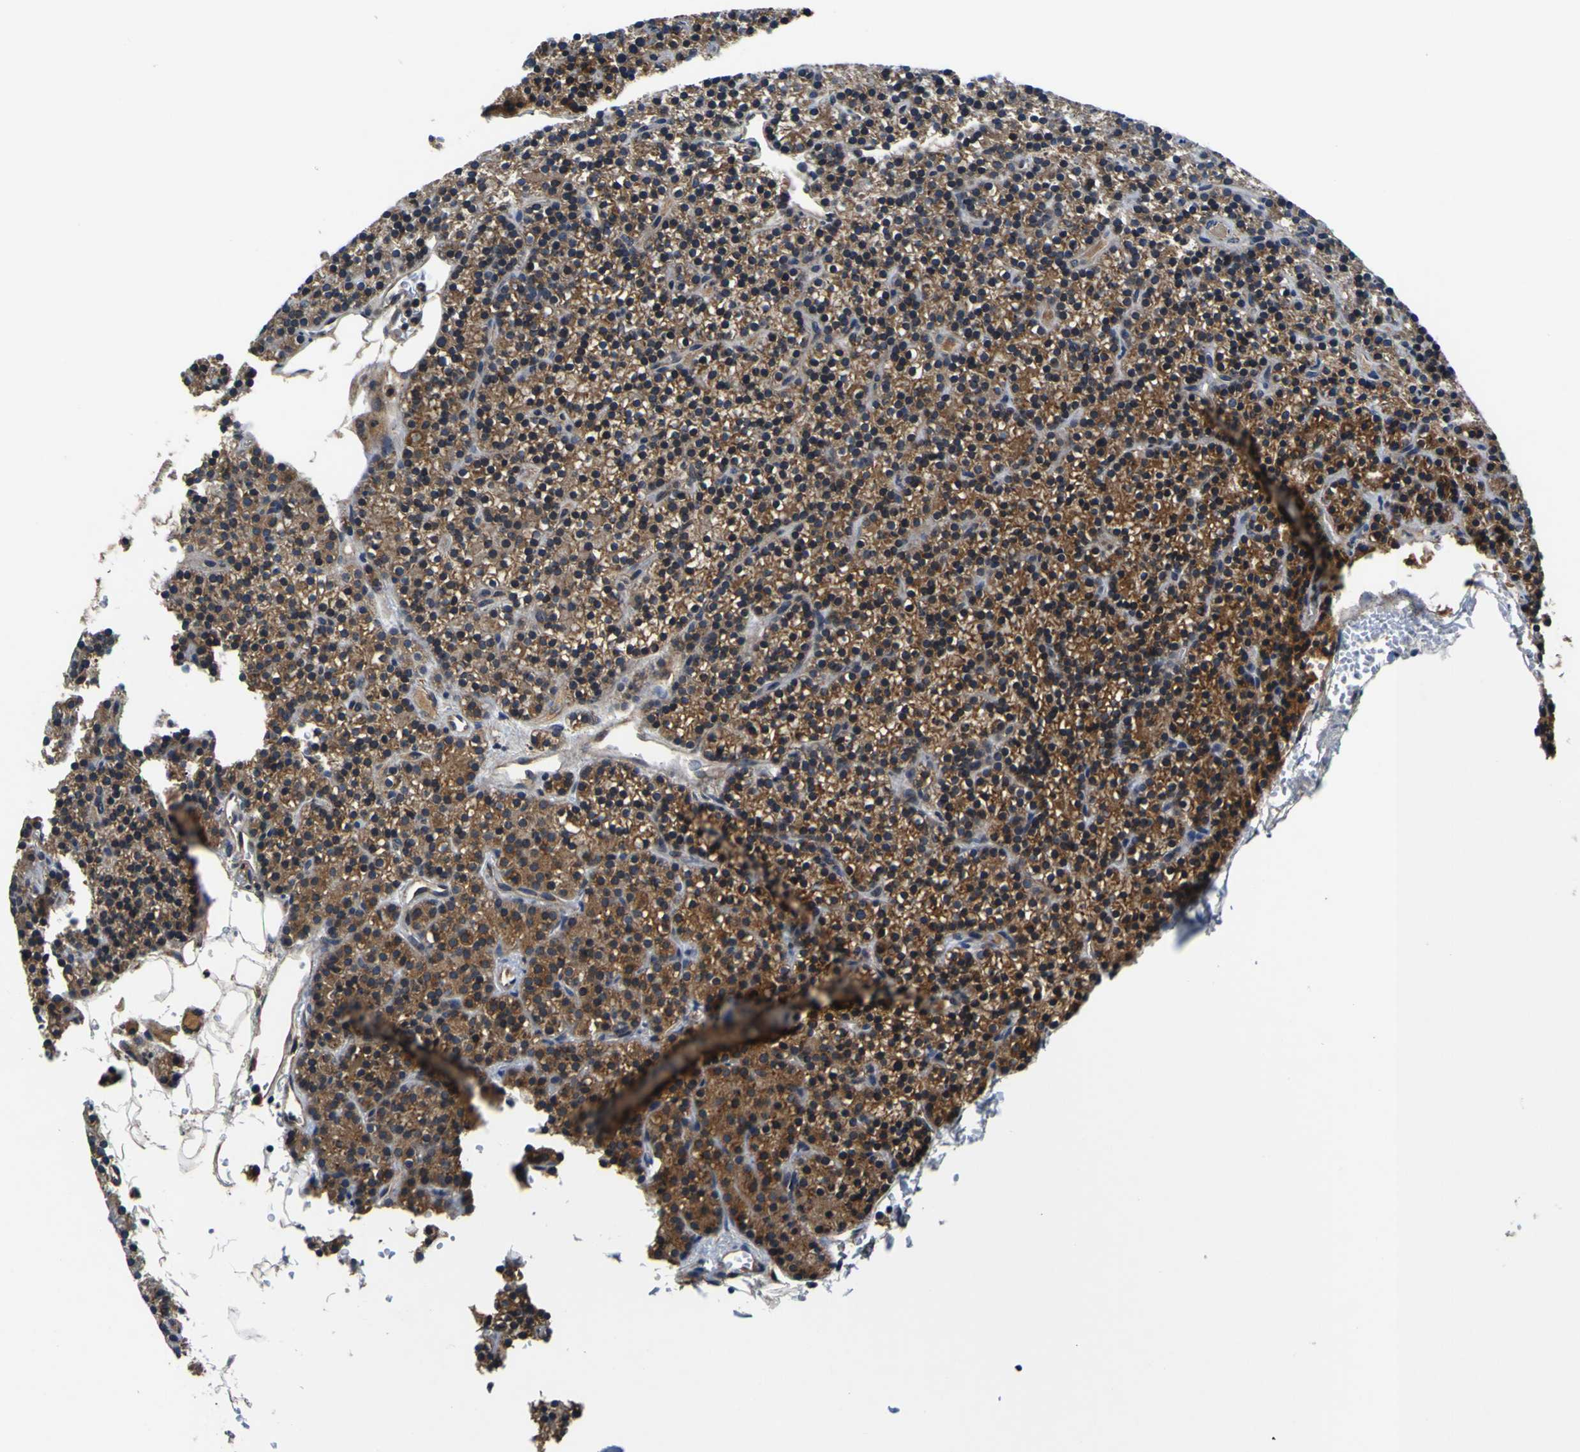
{"staining": {"intensity": "moderate", "quantity": ">75%", "location": "cytoplasmic/membranous"}, "tissue": "parathyroid gland", "cell_type": "Glandular cells", "image_type": "normal", "snomed": [{"axis": "morphology", "description": "Normal tissue, NOS"}, {"axis": "morphology", "description": "Hyperplasia, NOS"}, {"axis": "topography", "description": "Parathyroid gland"}], "caption": "Normal parathyroid gland was stained to show a protein in brown. There is medium levels of moderate cytoplasmic/membranous staining in about >75% of glandular cells. The staining is performed using DAB brown chromogen to label protein expression. The nuclei are counter-stained blue using hematoxylin.", "gene": "EPHB4", "patient": {"sex": "male", "age": 44}}